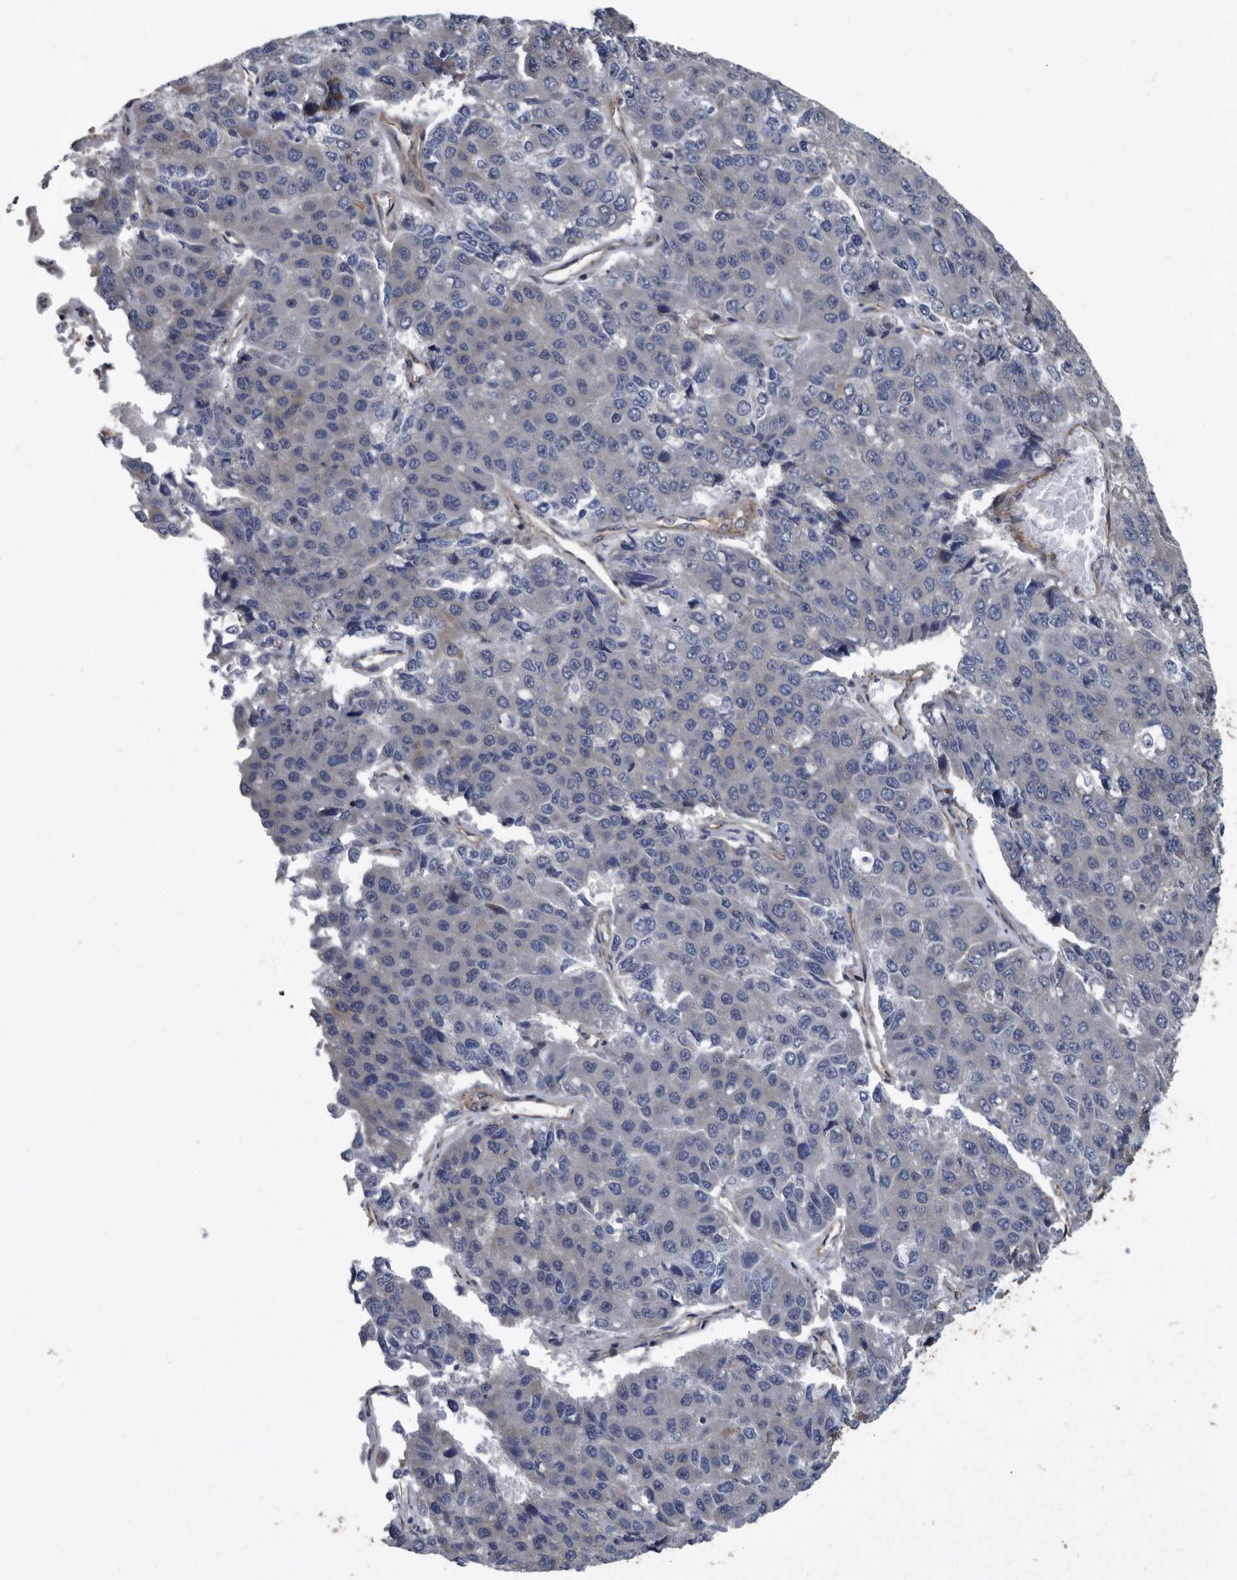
{"staining": {"intensity": "negative", "quantity": "none", "location": "none"}, "tissue": "pancreatic cancer", "cell_type": "Tumor cells", "image_type": "cancer", "snomed": [{"axis": "morphology", "description": "Adenocarcinoma, NOS"}, {"axis": "topography", "description": "Pancreas"}], "caption": "Adenocarcinoma (pancreatic) stained for a protein using IHC reveals no staining tumor cells.", "gene": "ARMCX1", "patient": {"sex": "male", "age": 50}}